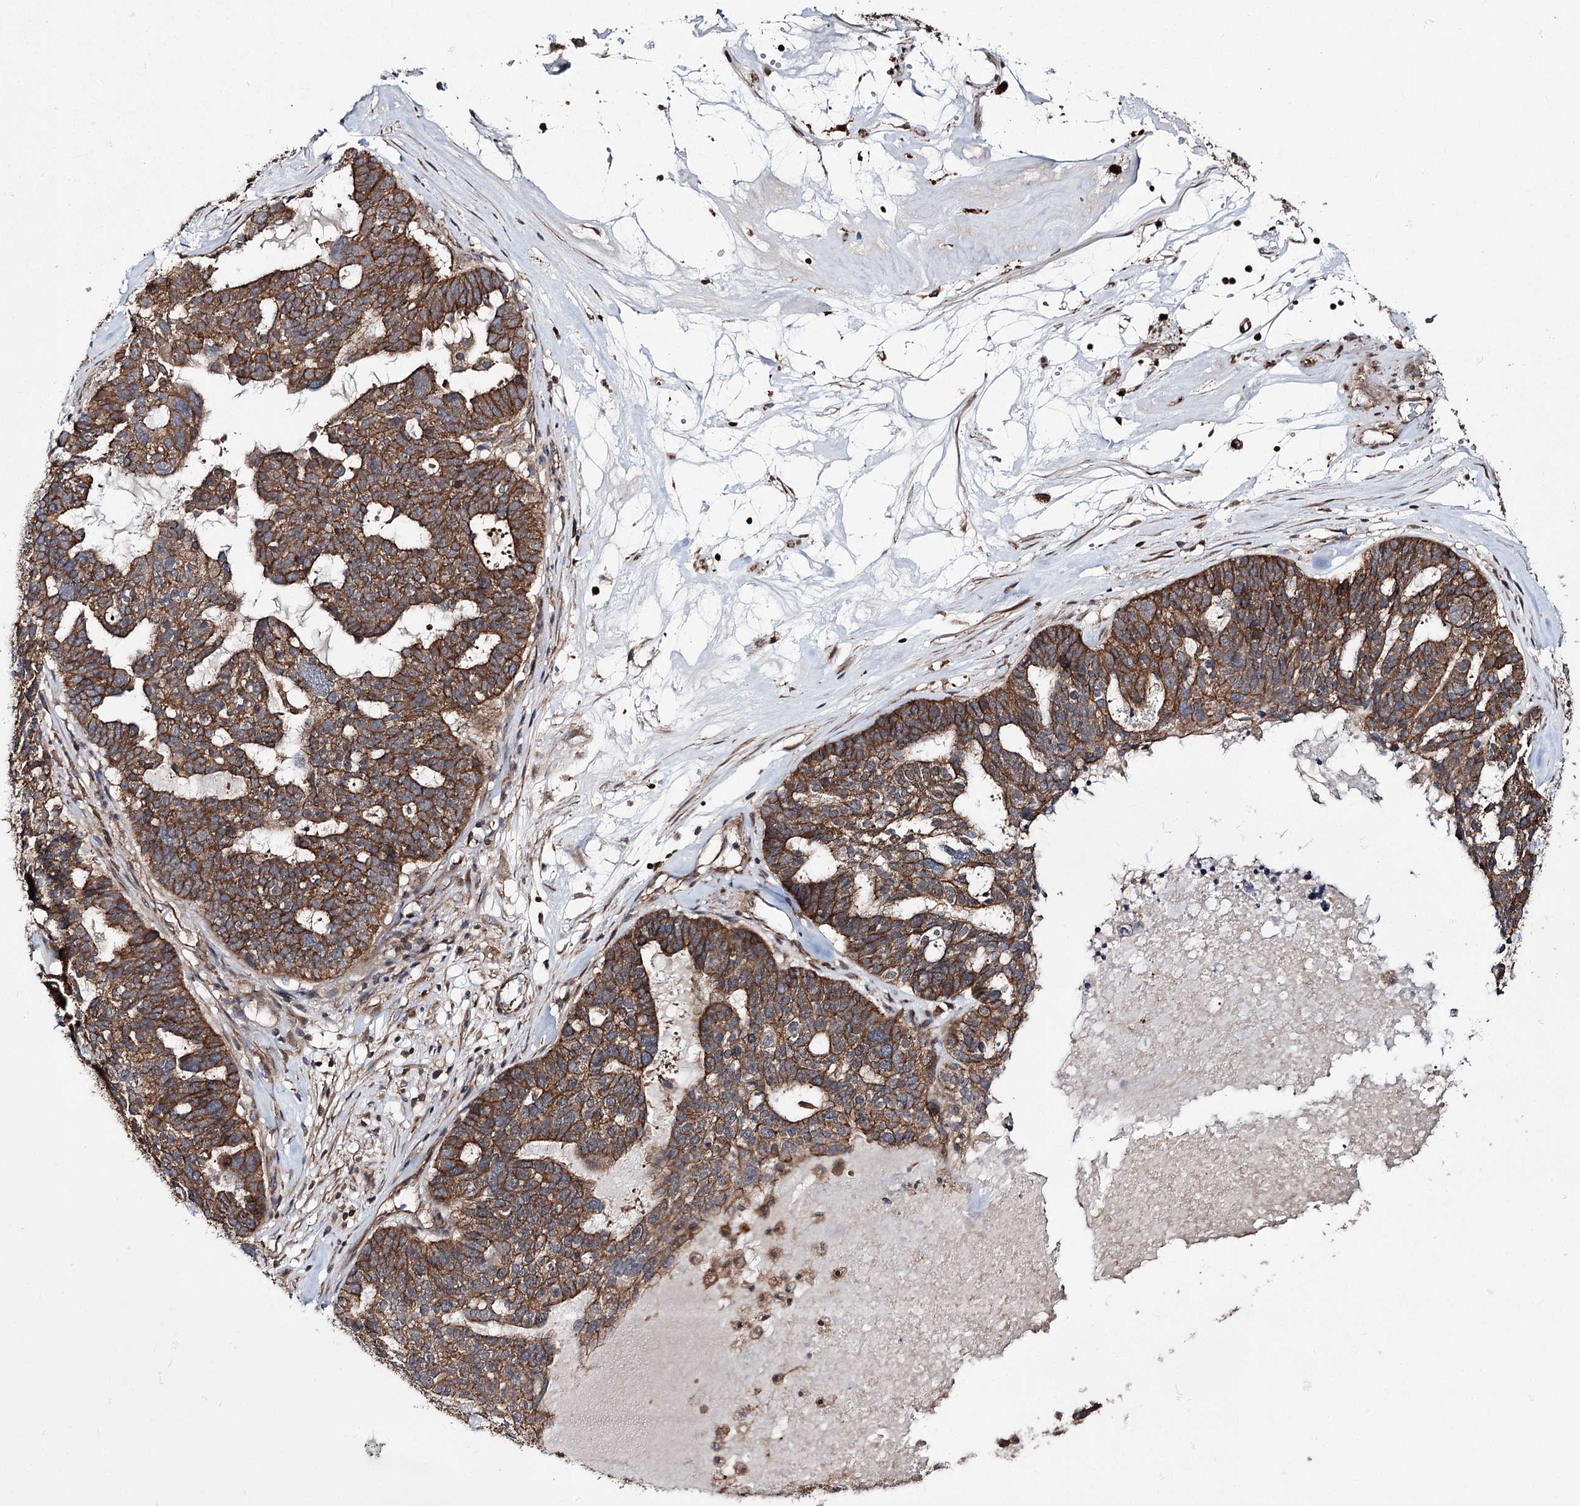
{"staining": {"intensity": "strong", "quantity": ">75%", "location": "cytoplasmic/membranous"}, "tissue": "ovarian cancer", "cell_type": "Tumor cells", "image_type": "cancer", "snomed": [{"axis": "morphology", "description": "Cystadenocarcinoma, serous, NOS"}, {"axis": "topography", "description": "Ovary"}], "caption": "Immunohistochemical staining of human ovarian cancer shows strong cytoplasmic/membranous protein expression in approximately >75% of tumor cells.", "gene": "DHX29", "patient": {"sex": "female", "age": 59}}